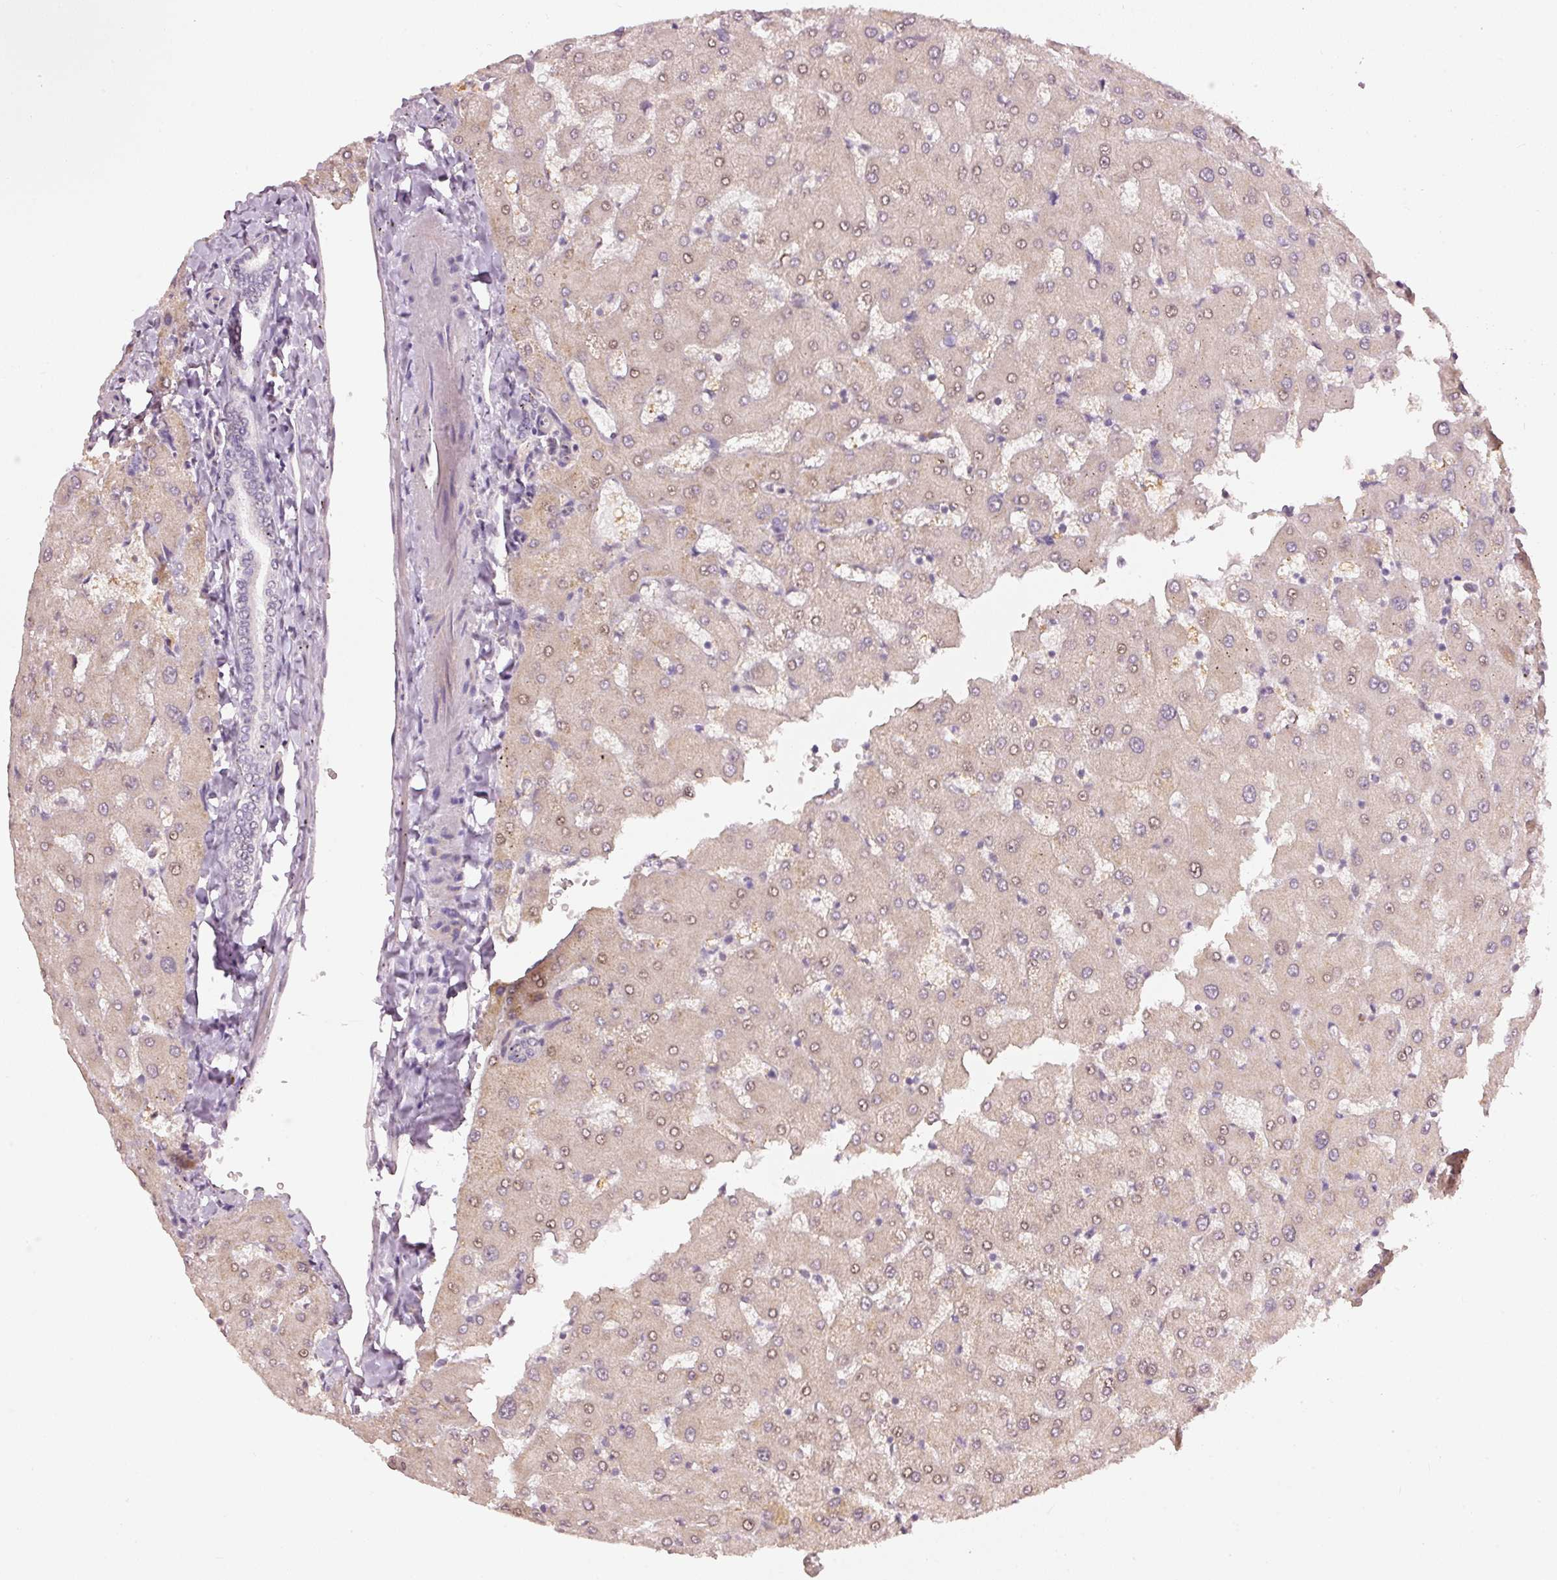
{"staining": {"intensity": "negative", "quantity": "none", "location": "none"}, "tissue": "liver", "cell_type": "Cholangiocytes", "image_type": "normal", "snomed": [{"axis": "morphology", "description": "Normal tissue, NOS"}, {"axis": "topography", "description": "Liver"}], "caption": "DAB (3,3'-diaminobenzidine) immunohistochemical staining of unremarkable human liver reveals no significant staining in cholangiocytes. (IHC, brightfield microscopy, high magnification).", "gene": "NRDE2", "patient": {"sex": "female", "age": 63}}